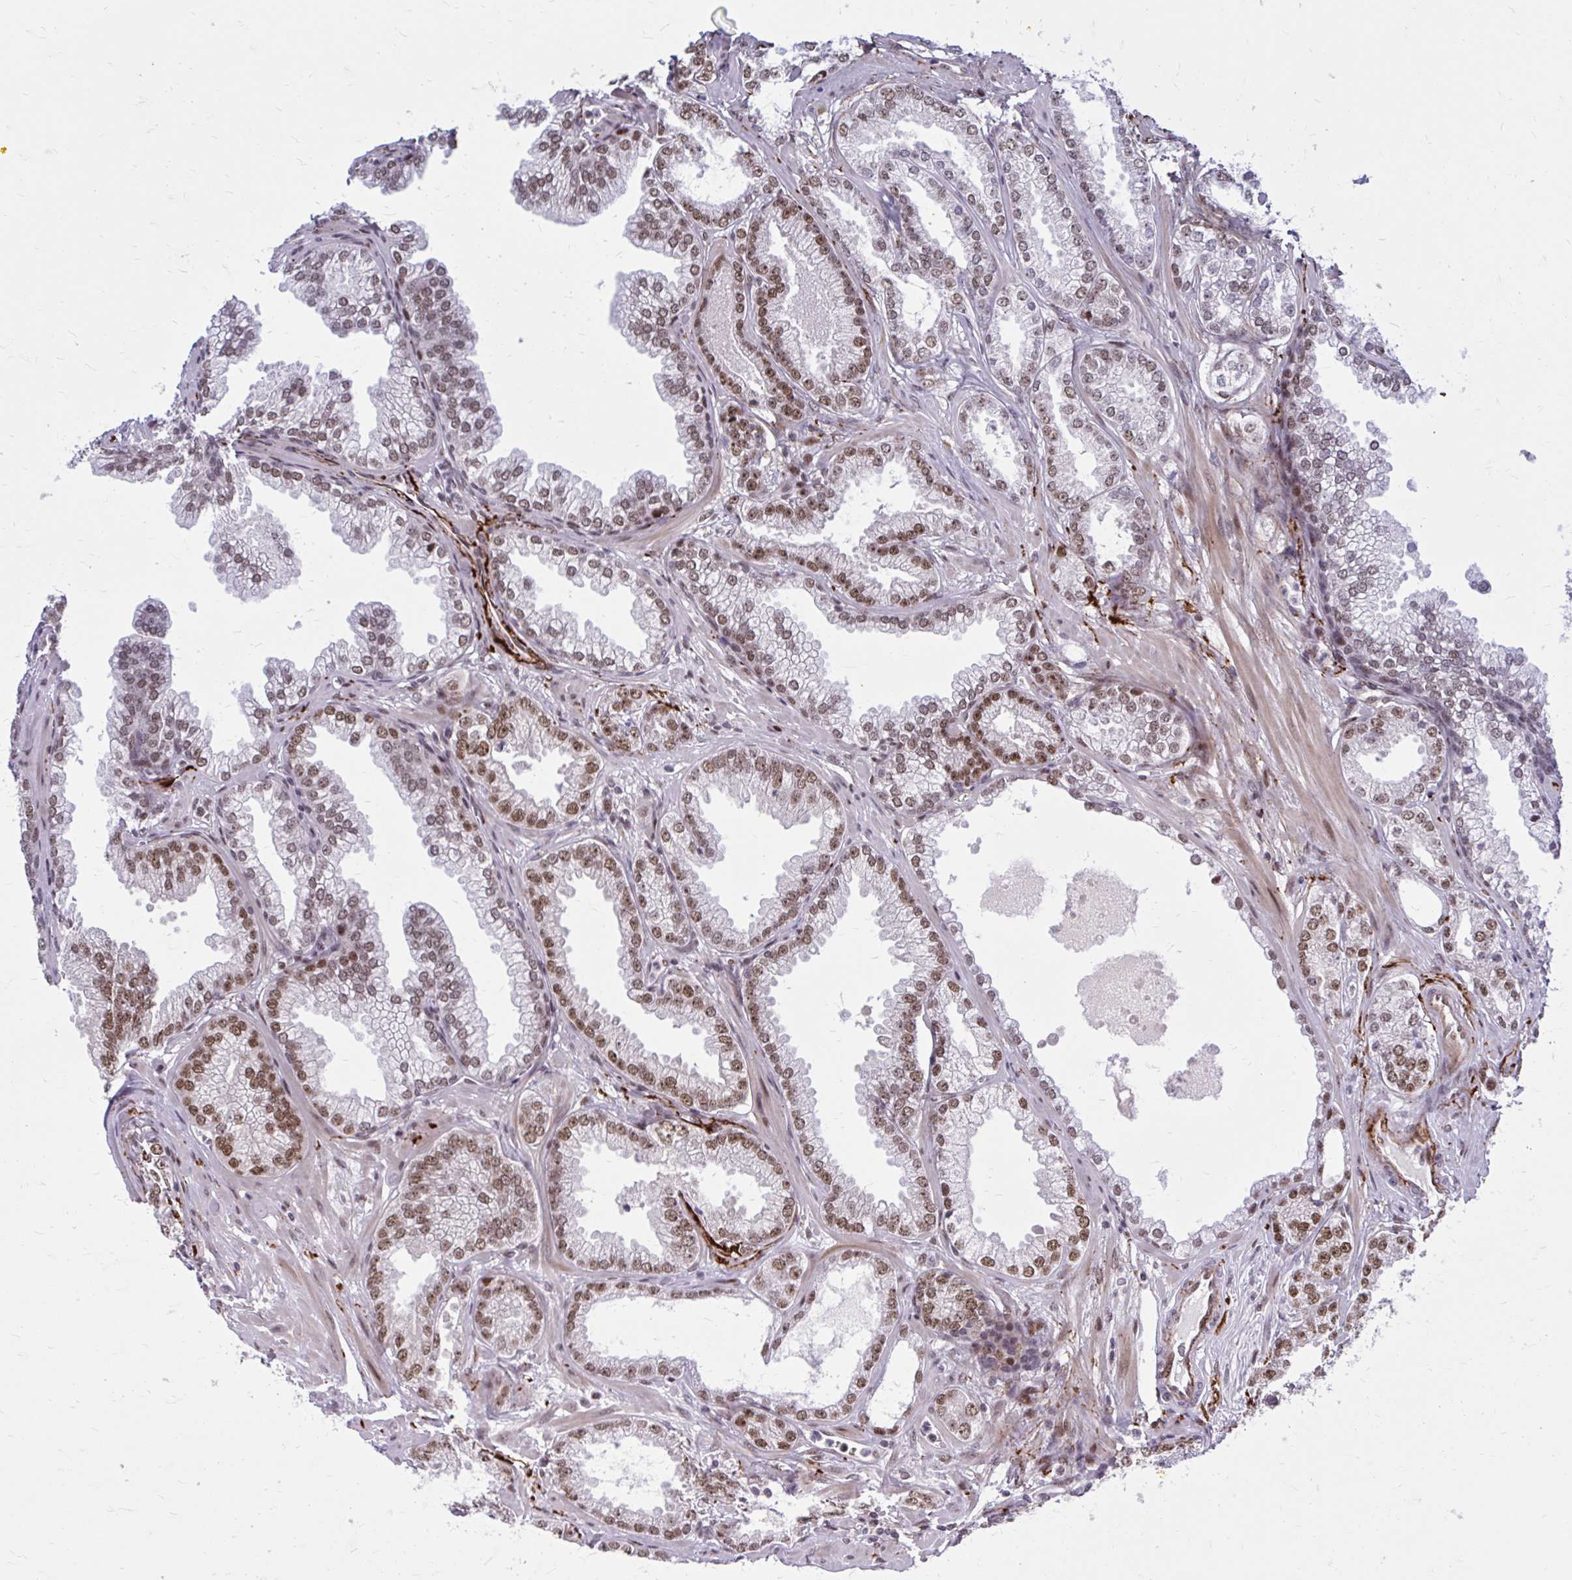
{"staining": {"intensity": "moderate", "quantity": ">75%", "location": "nuclear"}, "tissue": "prostate cancer", "cell_type": "Tumor cells", "image_type": "cancer", "snomed": [{"axis": "morphology", "description": "Adenocarcinoma, Medium grade"}, {"axis": "topography", "description": "Prostate"}], "caption": "Immunohistochemical staining of prostate cancer demonstrates medium levels of moderate nuclear staining in approximately >75% of tumor cells.", "gene": "PSME4", "patient": {"sex": "male", "age": 57}}